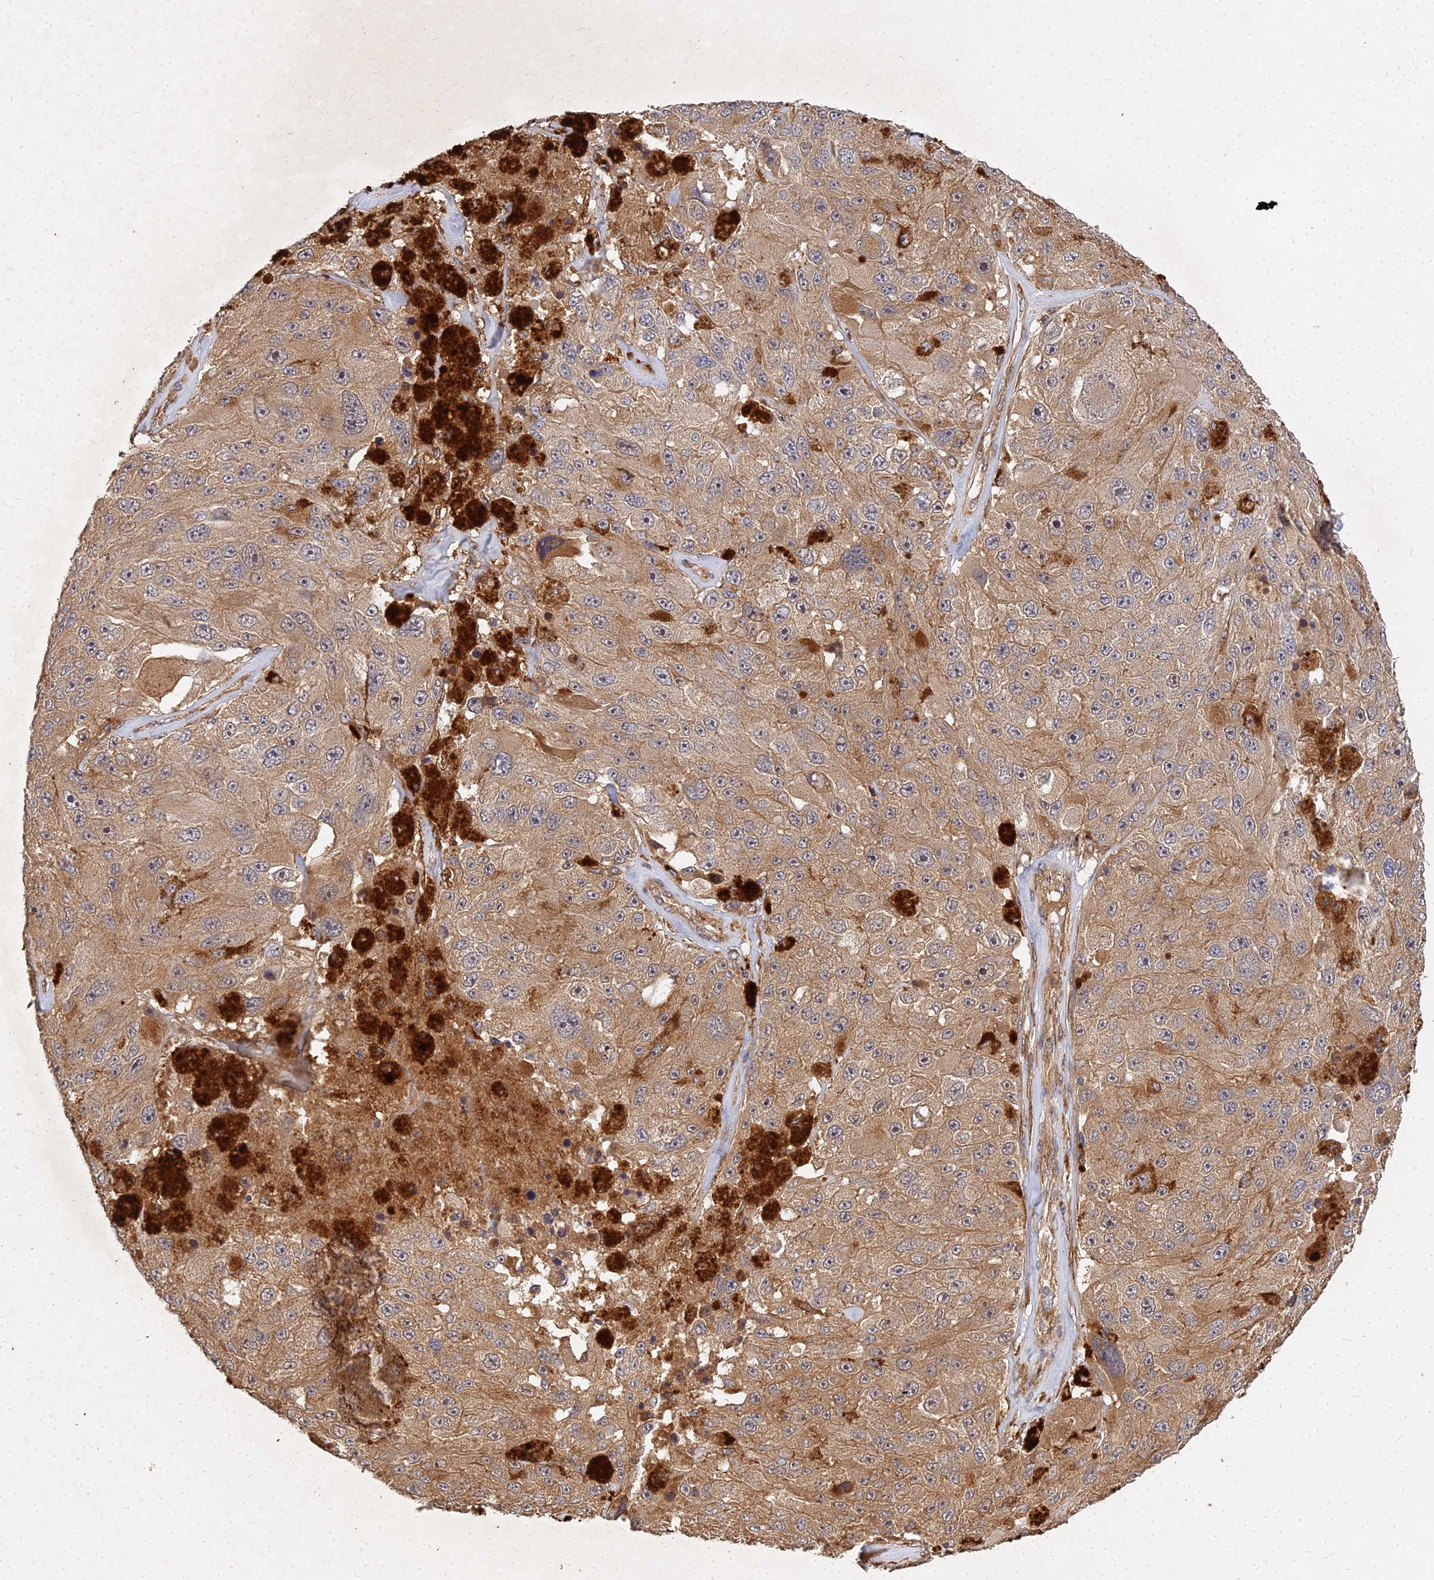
{"staining": {"intensity": "moderate", "quantity": ">75%", "location": "cytoplasmic/membranous"}, "tissue": "melanoma", "cell_type": "Tumor cells", "image_type": "cancer", "snomed": [{"axis": "morphology", "description": "Malignant melanoma, Metastatic site"}, {"axis": "topography", "description": "Lymph node"}], "caption": "Moderate cytoplasmic/membranous staining for a protein is identified in about >75% of tumor cells of malignant melanoma (metastatic site) using IHC.", "gene": "UBE2W", "patient": {"sex": "male", "age": 62}}